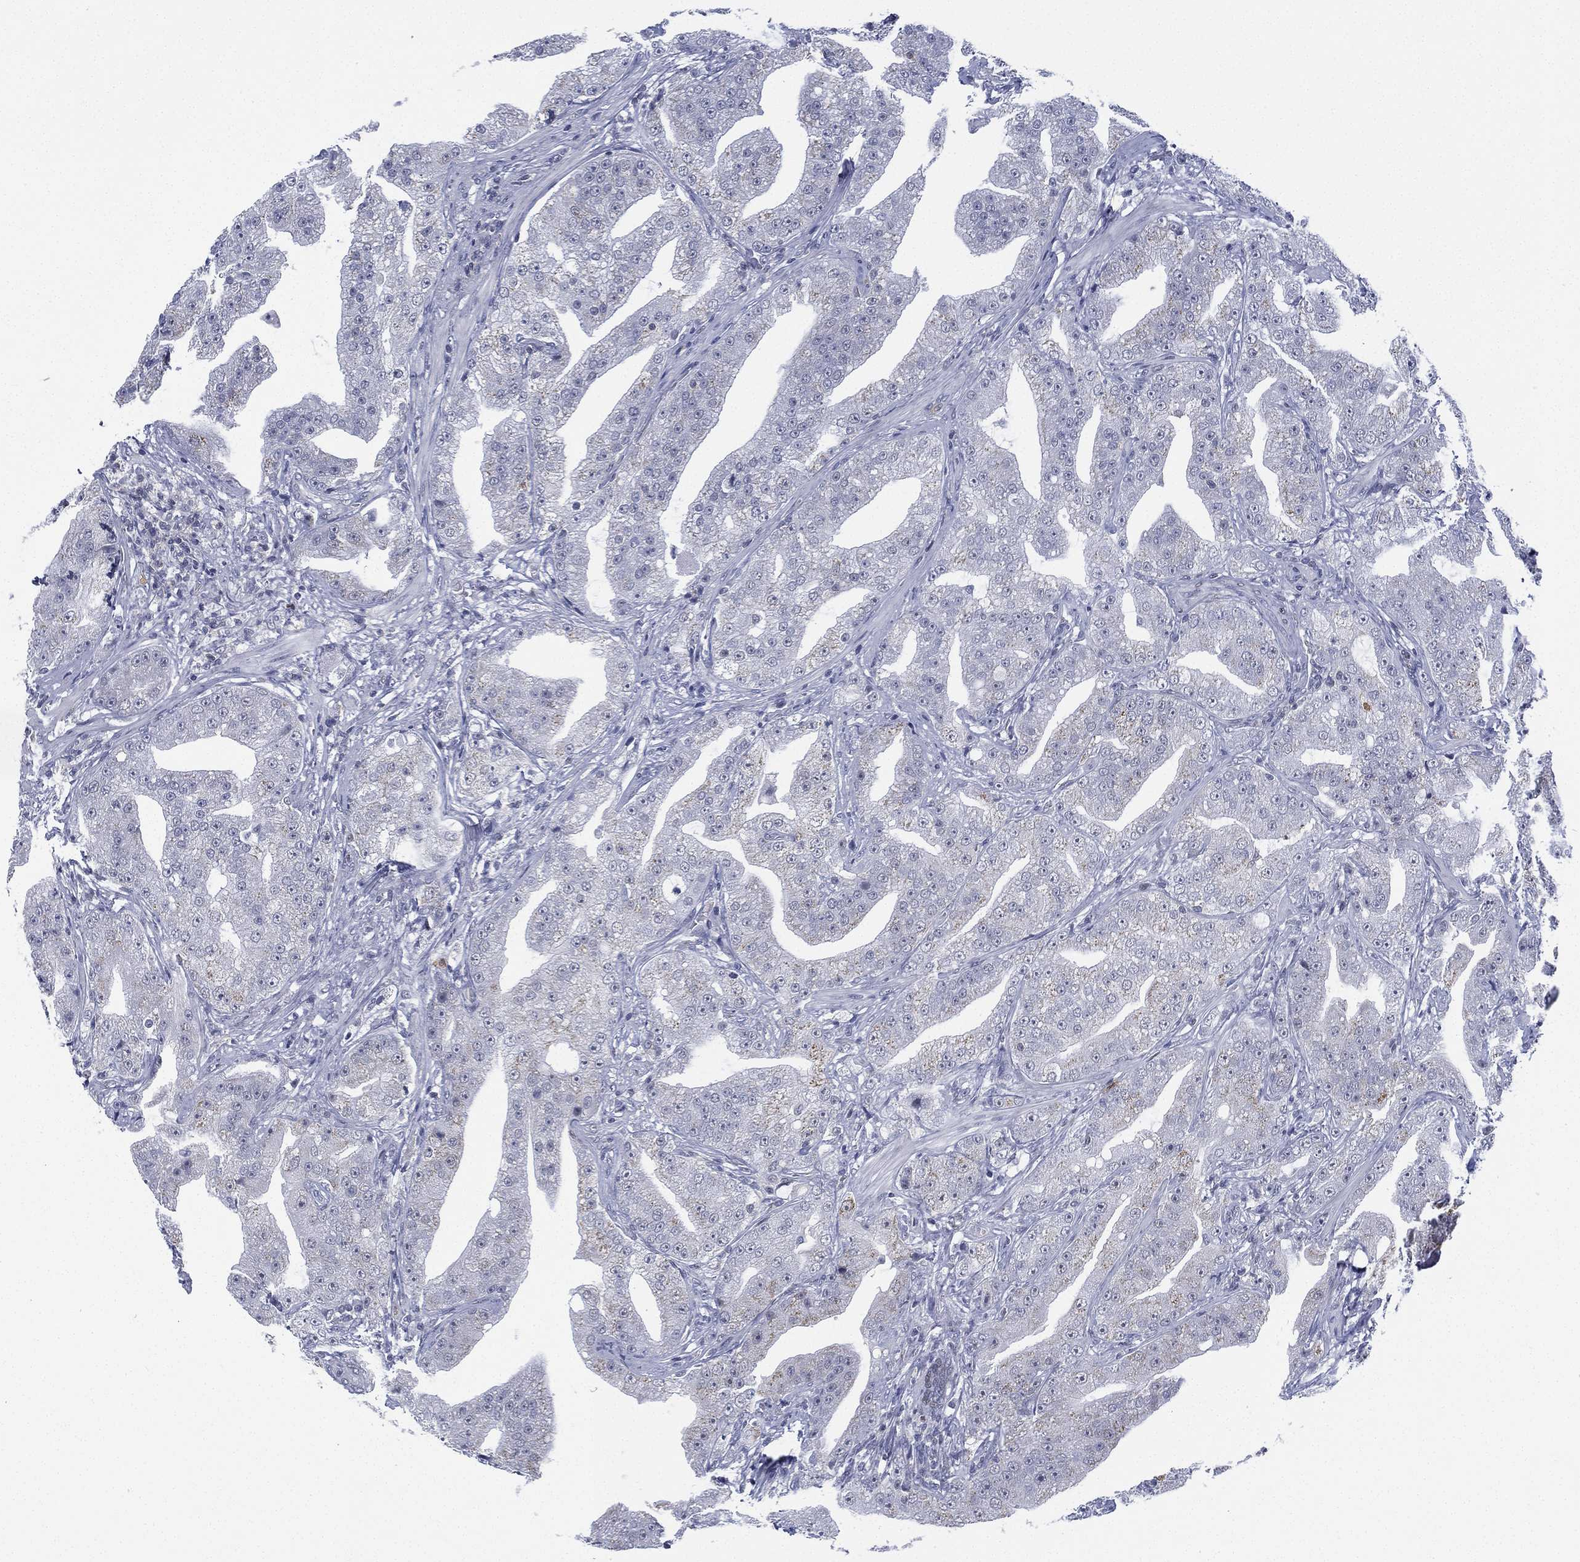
{"staining": {"intensity": "negative", "quantity": "none", "location": "none"}, "tissue": "prostate cancer", "cell_type": "Tumor cells", "image_type": "cancer", "snomed": [{"axis": "morphology", "description": "Adenocarcinoma, Low grade"}, {"axis": "topography", "description": "Prostate"}], "caption": "This is an IHC micrograph of adenocarcinoma (low-grade) (prostate). There is no expression in tumor cells.", "gene": "ZNF711", "patient": {"sex": "male", "age": 62}}